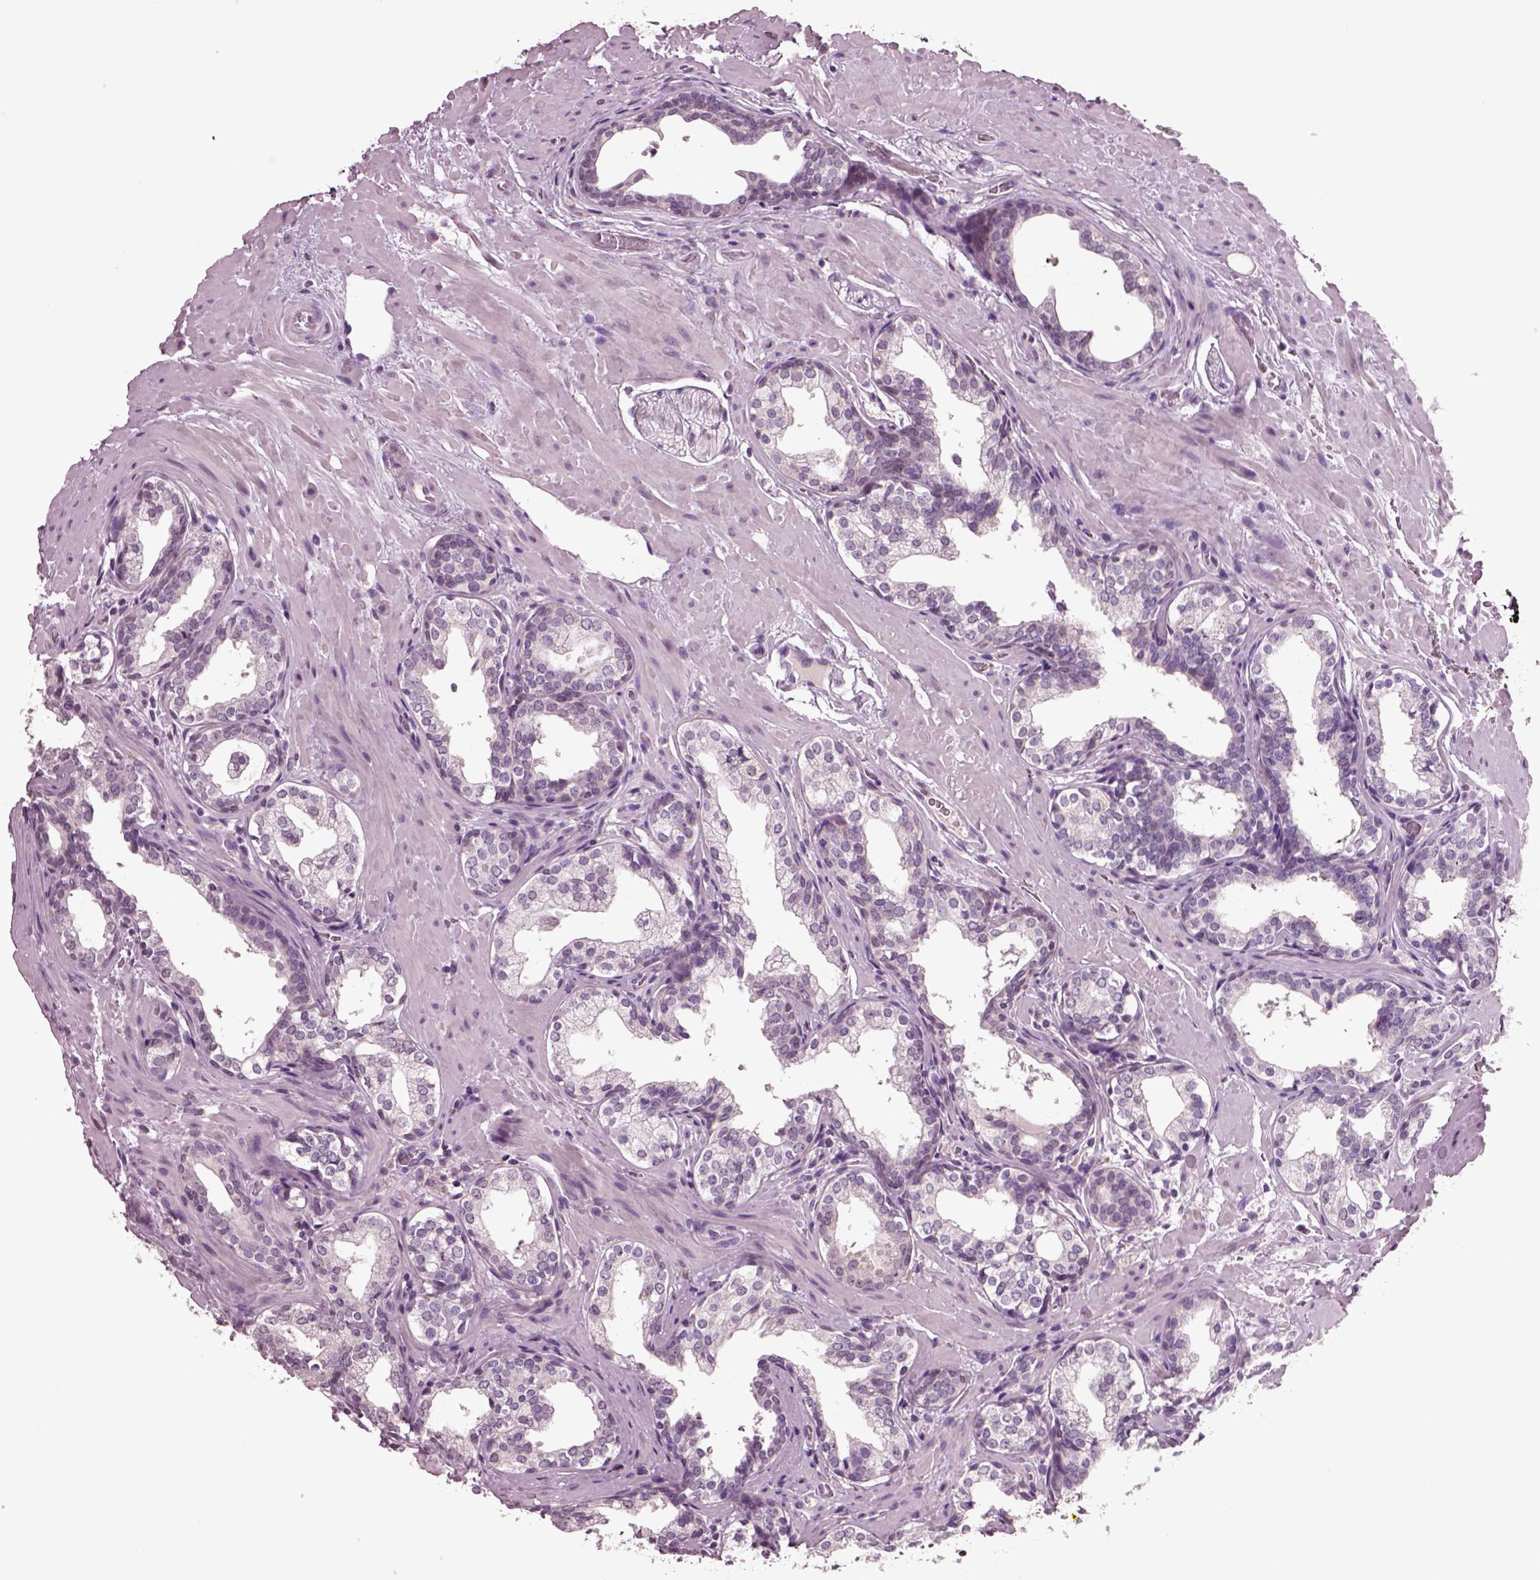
{"staining": {"intensity": "negative", "quantity": "none", "location": "none"}, "tissue": "prostate cancer", "cell_type": "Tumor cells", "image_type": "cancer", "snomed": [{"axis": "morphology", "description": "Adenocarcinoma, NOS"}, {"axis": "topography", "description": "Prostate"}], "caption": "DAB (3,3'-diaminobenzidine) immunohistochemical staining of human prostate cancer (adenocarcinoma) demonstrates no significant positivity in tumor cells.", "gene": "CLPSL1", "patient": {"sex": "male", "age": 66}}